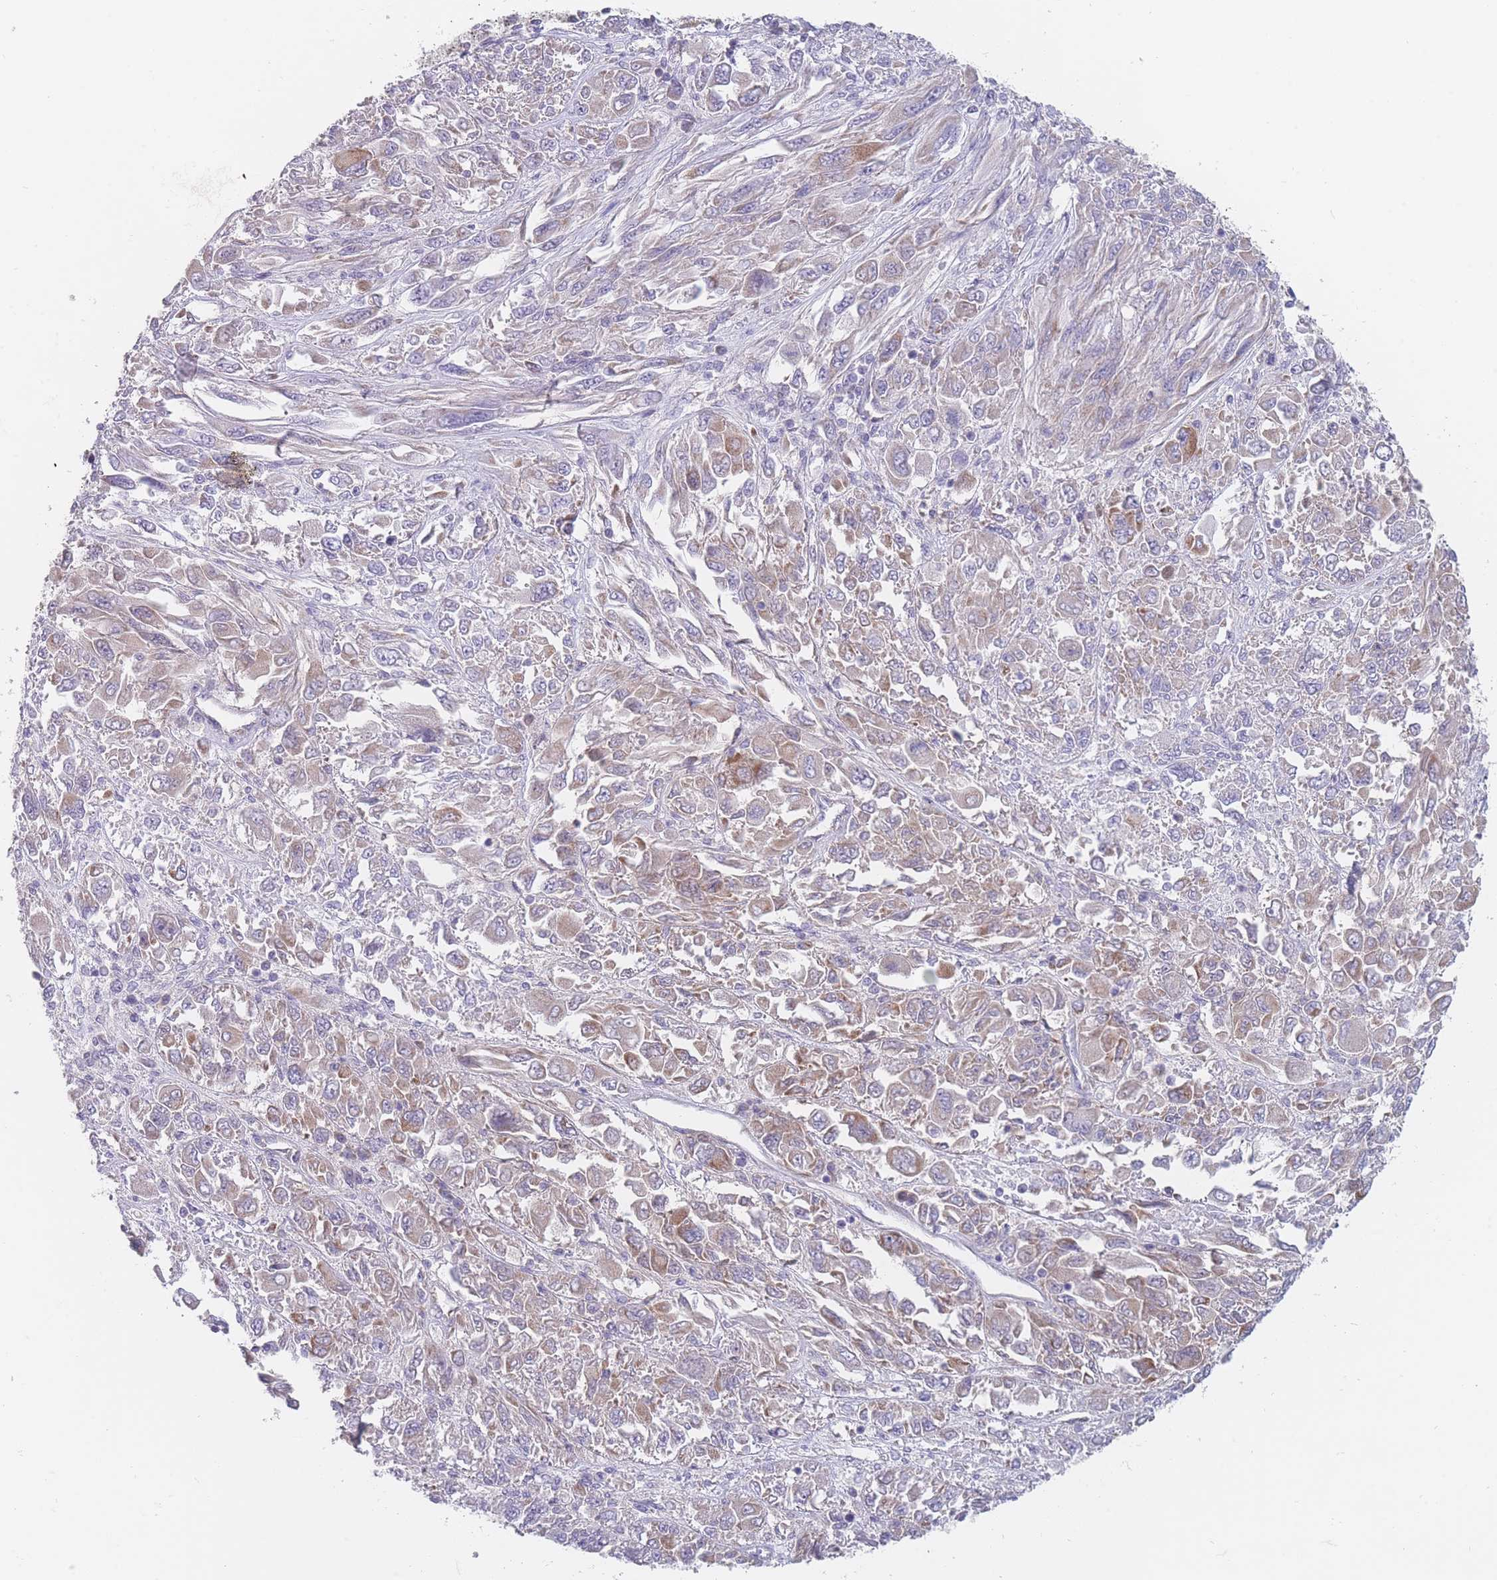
{"staining": {"intensity": "weak", "quantity": "25%-75%", "location": "cytoplasmic/membranous"}, "tissue": "melanoma", "cell_type": "Tumor cells", "image_type": "cancer", "snomed": [{"axis": "morphology", "description": "Malignant melanoma, NOS"}, {"axis": "topography", "description": "Skin"}], "caption": "Immunohistochemistry (IHC) (DAB (3,3'-diaminobenzidine)) staining of human melanoma demonstrates weak cytoplasmic/membranous protein positivity in approximately 25%-75% of tumor cells.", "gene": "MRPS14", "patient": {"sex": "female", "age": 91}}